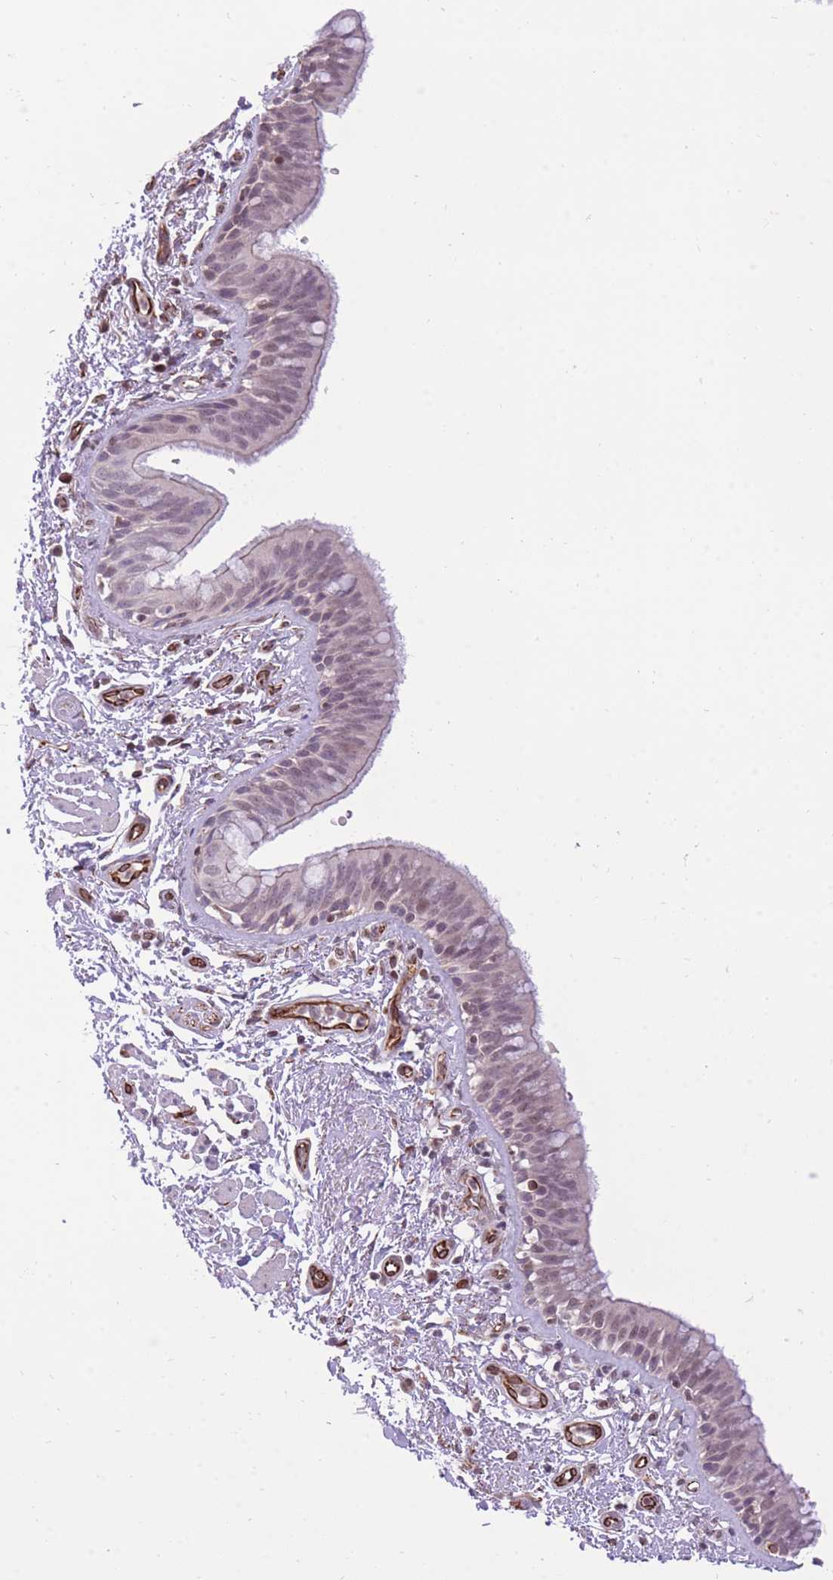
{"staining": {"intensity": "weak", "quantity": "<25%", "location": "nuclear"}, "tissue": "bronchus", "cell_type": "Respiratory epithelial cells", "image_type": "normal", "snomed": [{"axis": "morphology", "description": "Normal tissue, NOS"}, {"axis": "morphology", "description": "Neoplasm, uncertain whether benign or malignant"}, {"axis": "topography", "description": "Bronchus"}, {"axis": "topography", "description": "Lung"}], "caption": "IHC of benign bronchus displays no positivity in respiratory epithelial cells.", "gene": "ELL", "patient": {"sex": "male", "age": 55}}